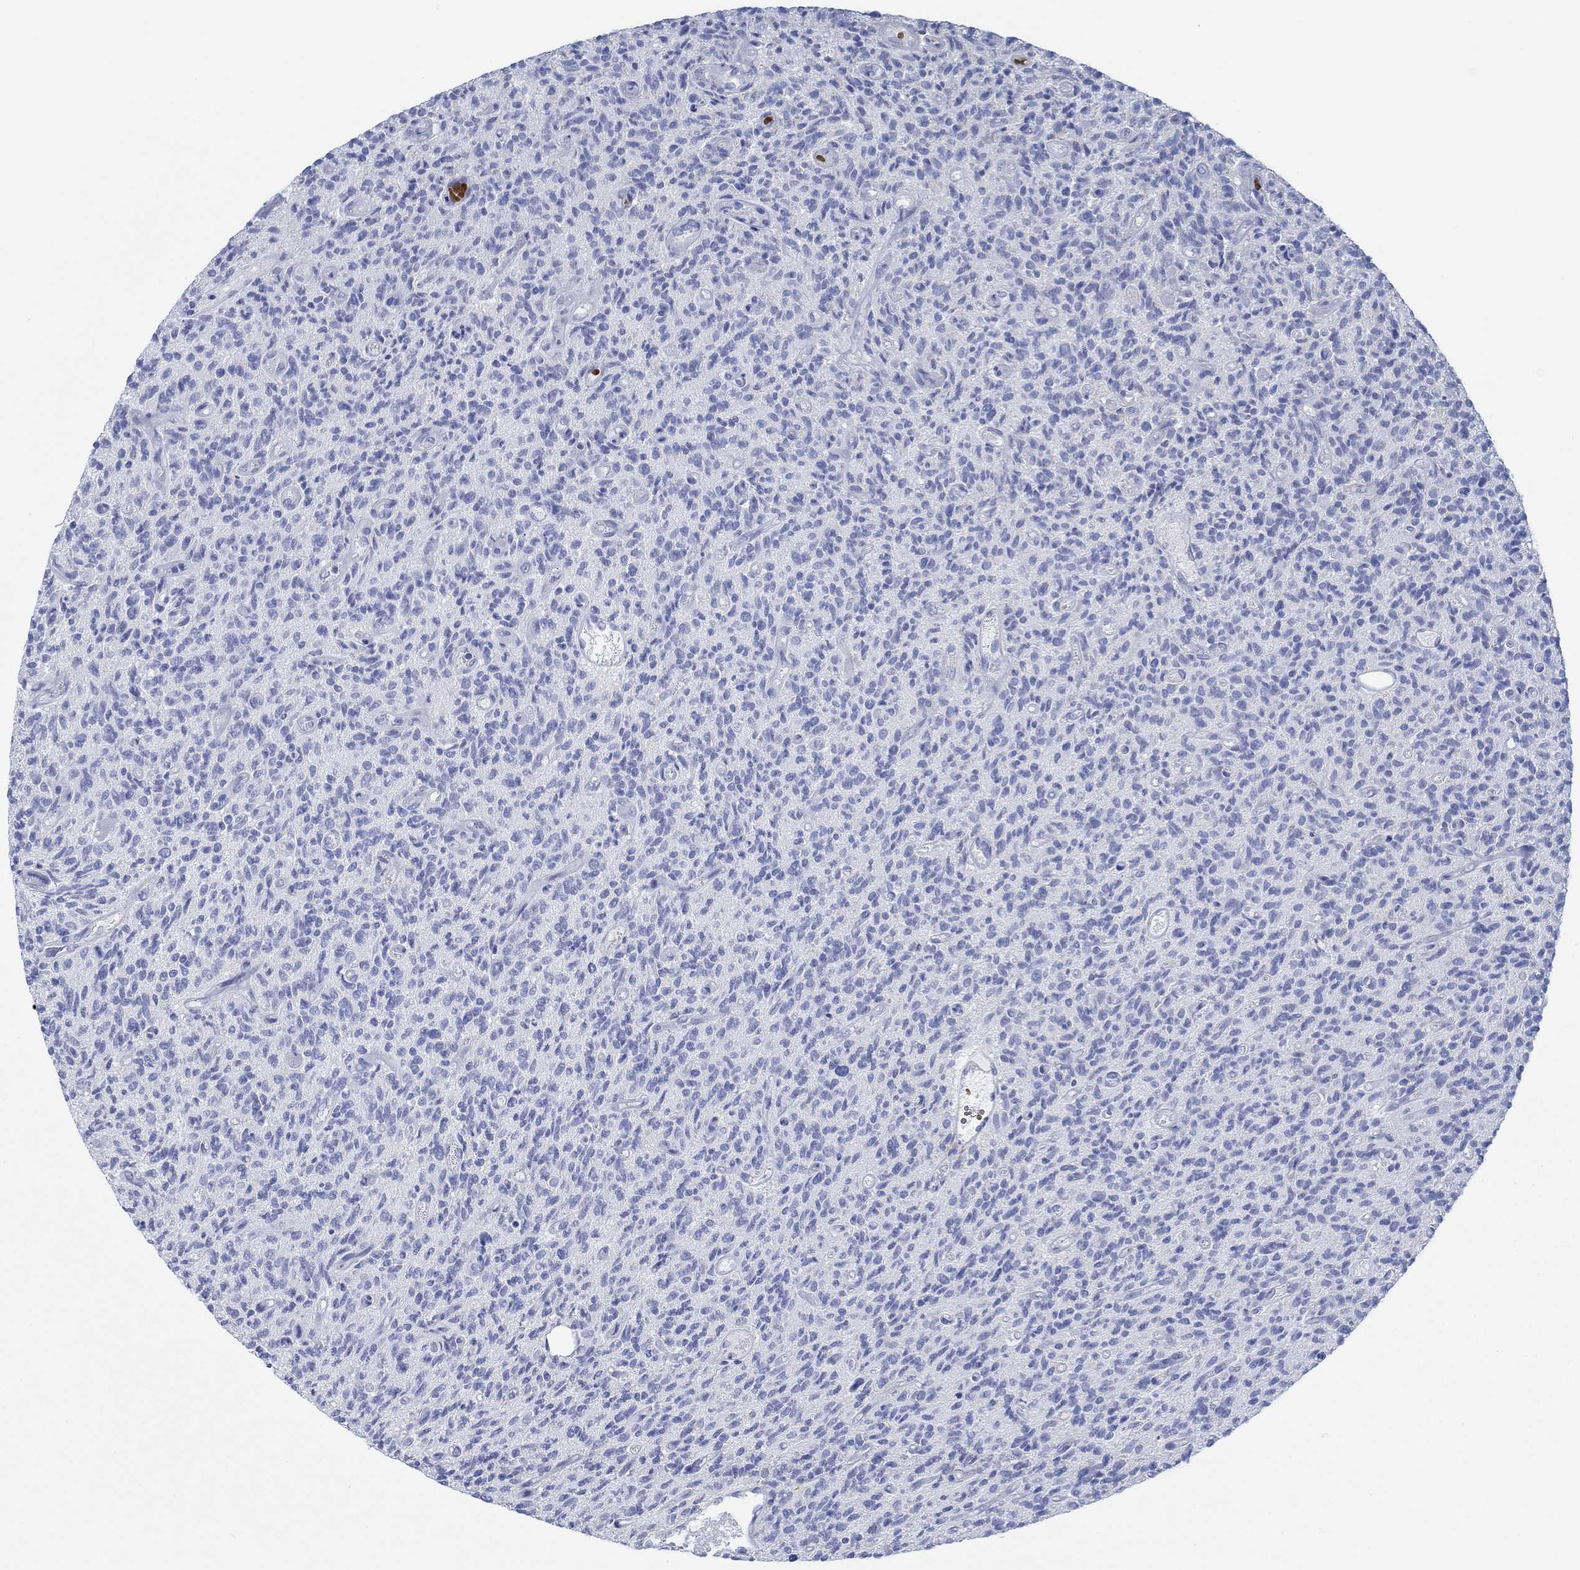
{"staining": {"intensity": "negative", "quantity": "none", "location": "none"}, "tissue": "glioma", "cell_type": "Tumor cells", "image_type": "cancer", "snomed": [{"axis": "morphology", "description": "Glioma, malignant, High grade"}, {"axis": "topography", "description": "Brain"}], "caption": "DAB immunohistochemical staining of human malignant glioma (high-grade) shows no significant expression in tumor cells. (Brightfield microscopy of DAB (3,3'-diaminobenzidine) immunohistochemistry at high magnification).", "gene": "GLOD5", "patient": {"sex": "male", "age": 64}}